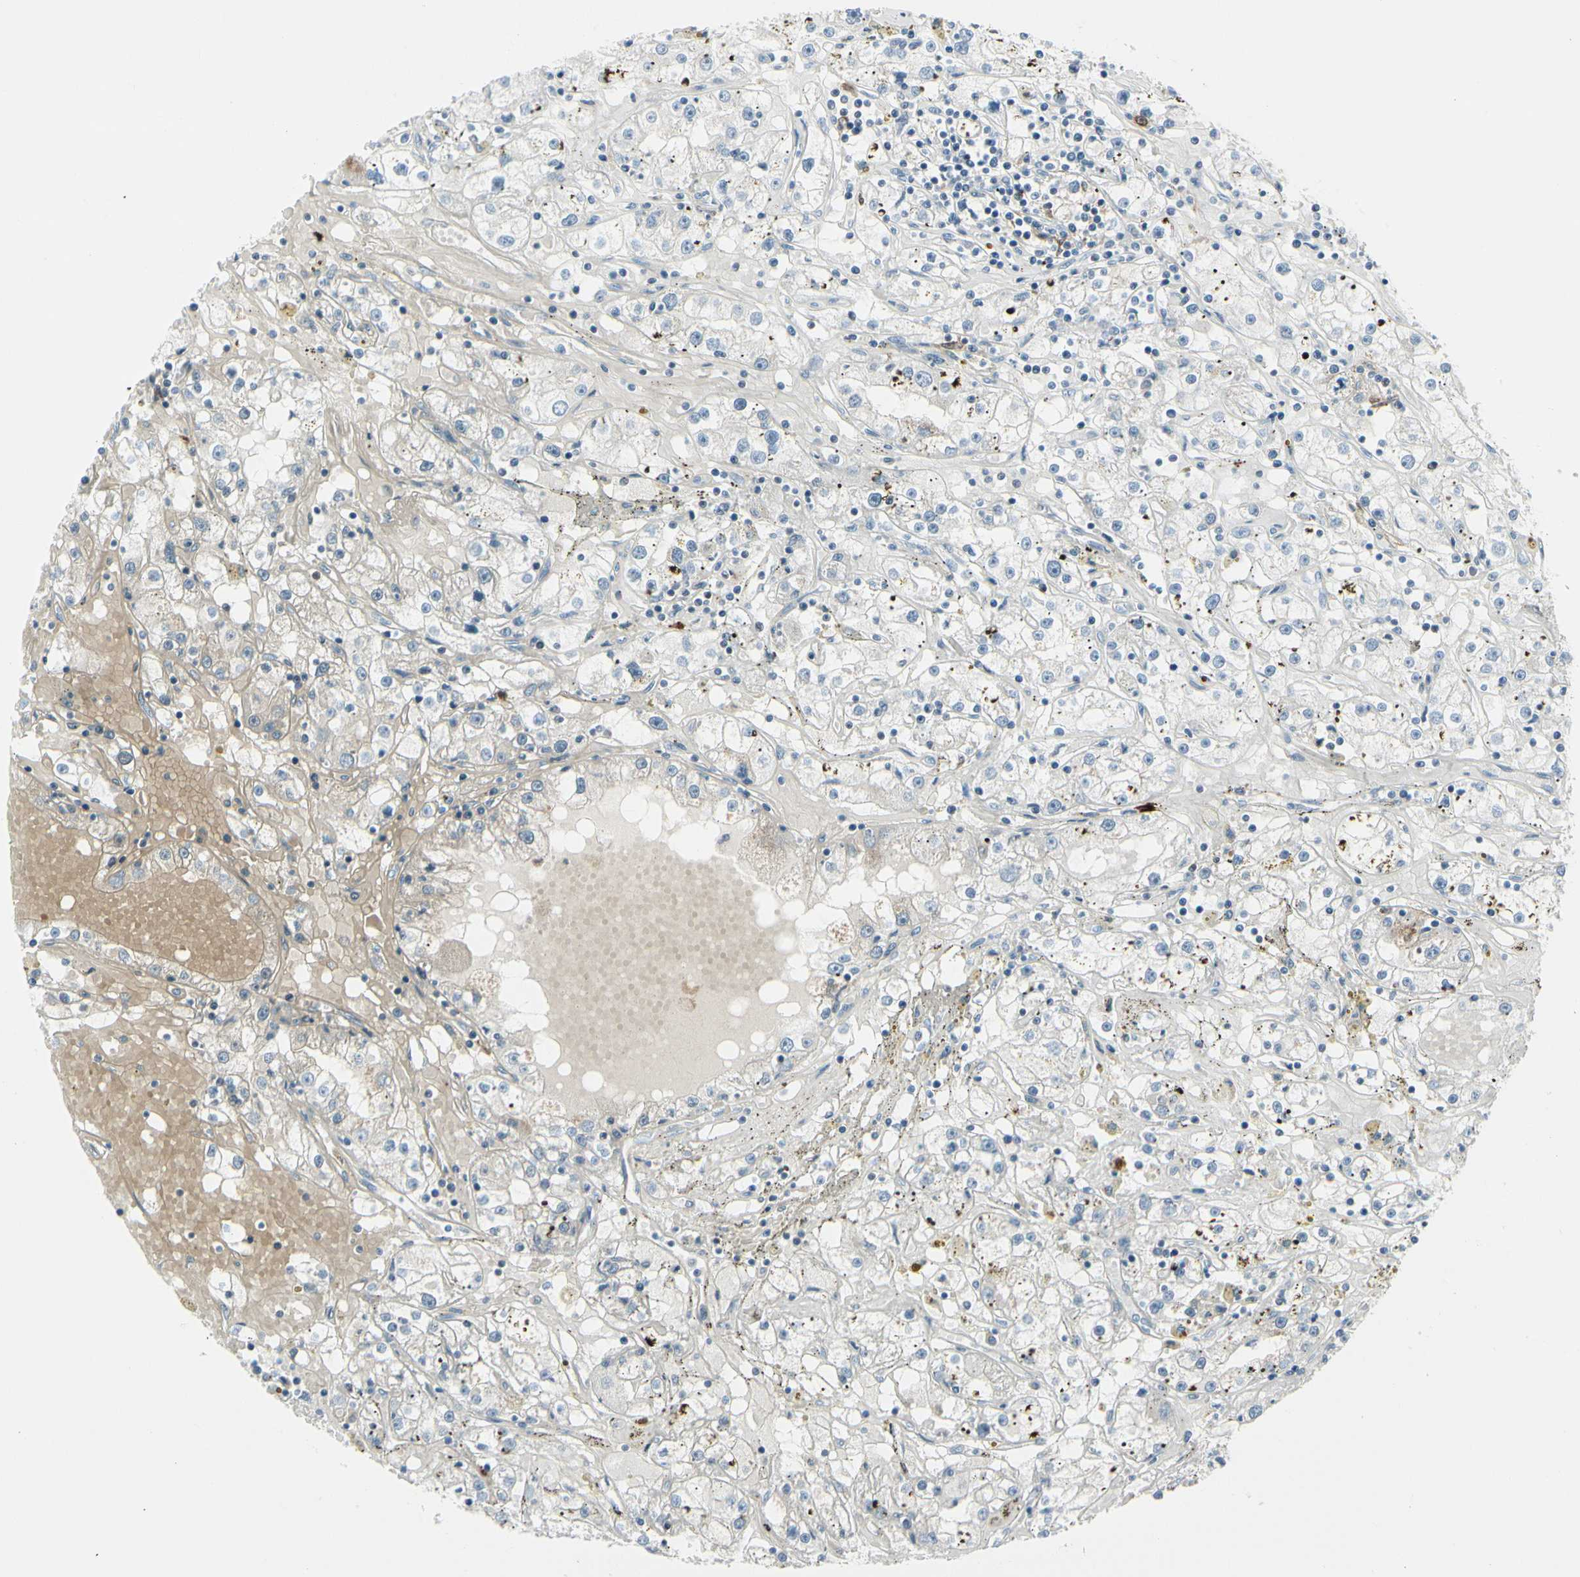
{"staining": {"intensity": "negative", "quantity": "none", "location": "none"}, "tissue": "renal cancer", "cell_type": "Tumor cells", "image_type": "cancer", "snomed": [{"axis": "morphology", "description": "Adenocarcinoma, NOS"}, {"axis": "topography", "description": "Kidney"}], "caption": "Immunohistochemical staining of renal cancer (adenocarcinoma) exhibits no significant staining in tumor cells.", "gene": "TRAF1", "patient": {"sex": "male", "age": 56}}